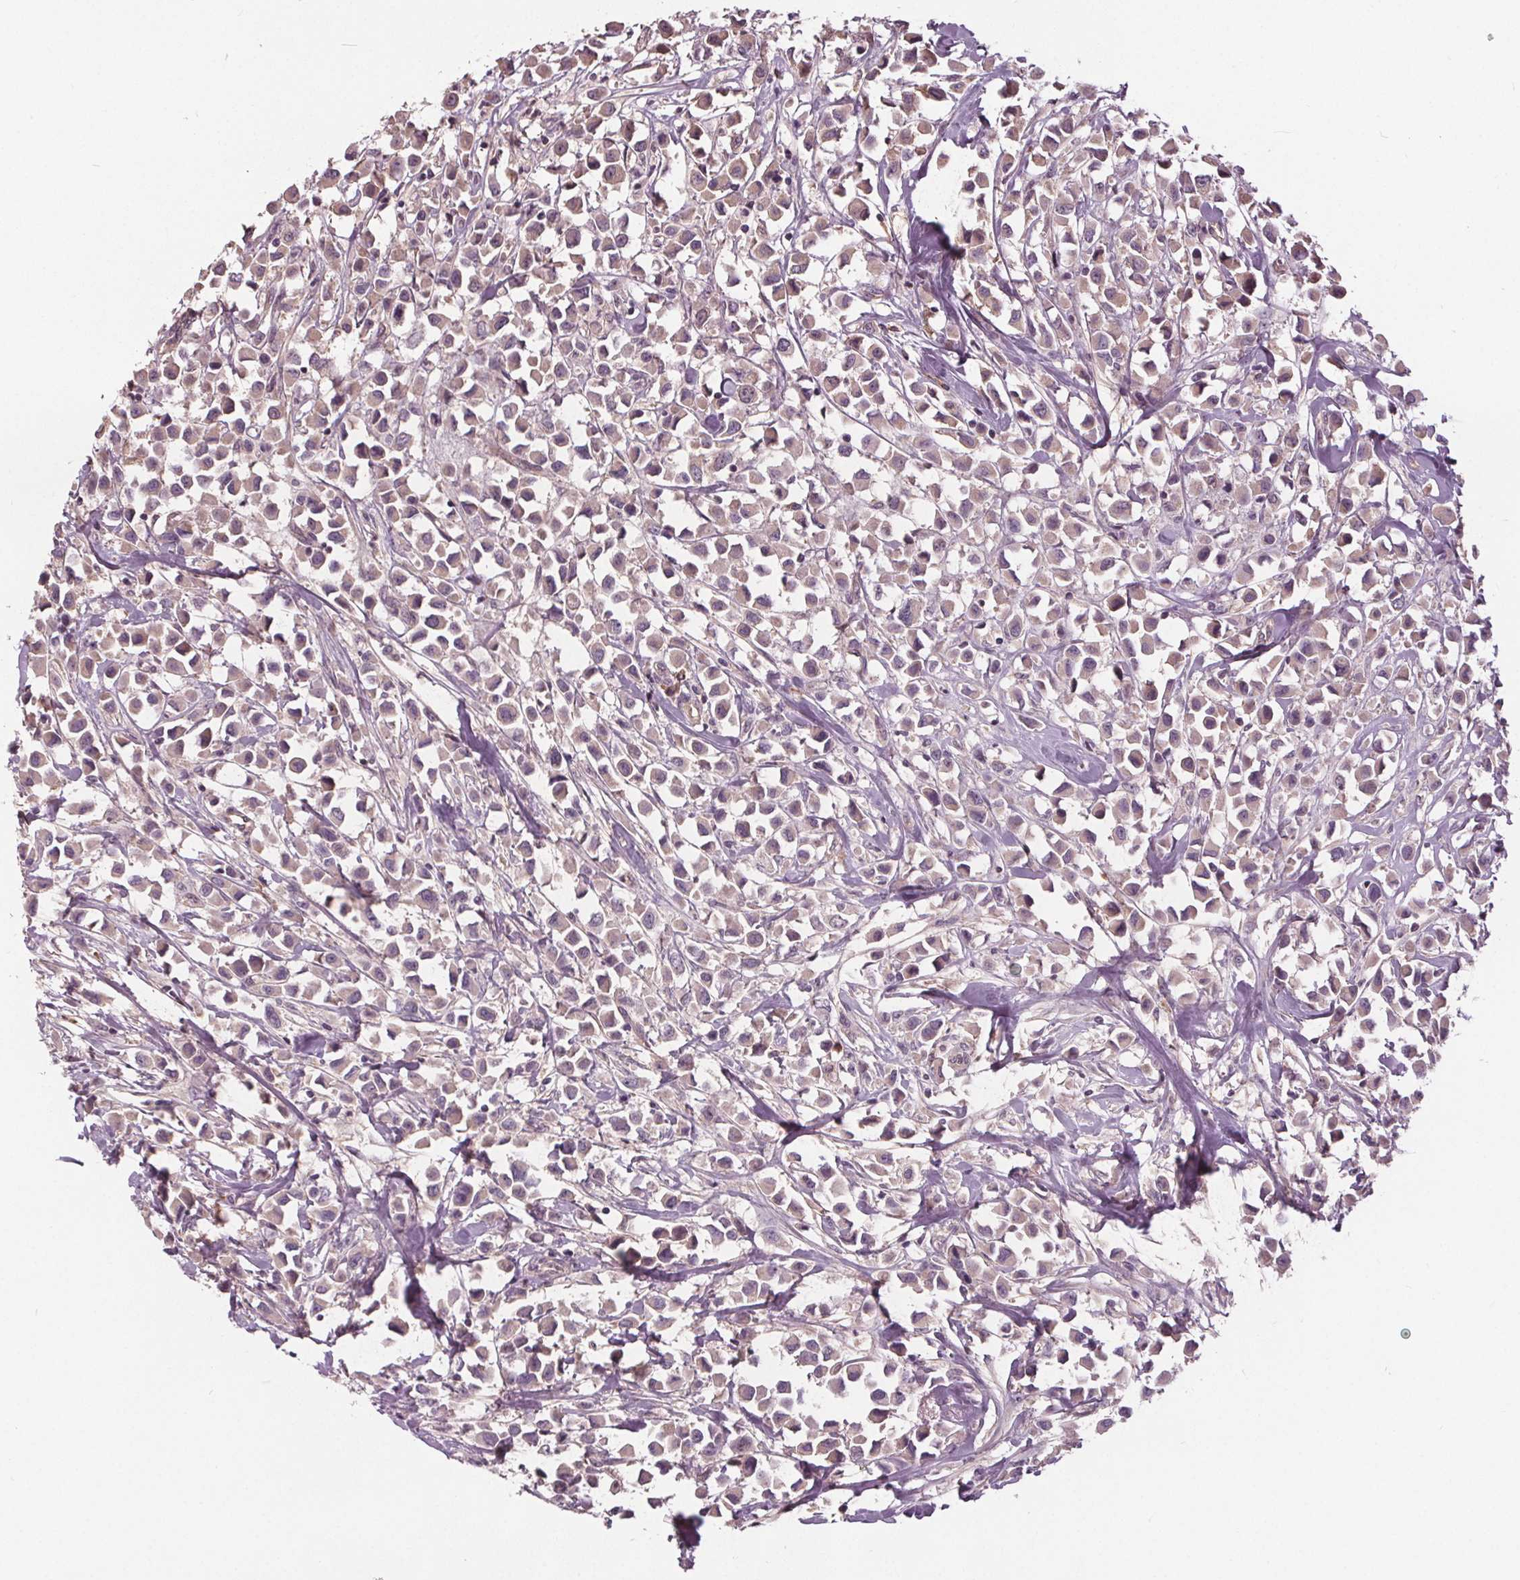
{"staining": {"intensity": "weak", "quantity": "25%-75%", "location": "cytoplasmic/membranous"}, "tissue": "breast cancer", "cell_type": "Tumor cells", "image_type": "cancer", "snomed": [{"axis": "morphology", "description": "Duct carcinoma"}, {"axis": "topography", "description": "Breast"}], "caption": "An image of breast infiltrating ductal carcinoma stained for a protein shows weak cytoplasmic/membranous brown staining in tumor cells. The staining is performed using DAB brown chromogen to label protein expression. The nuclei are counter-stained blue using hematoxylin.", "gene": "PDGFD", "patient": {"sex": "female", "age": 61}}